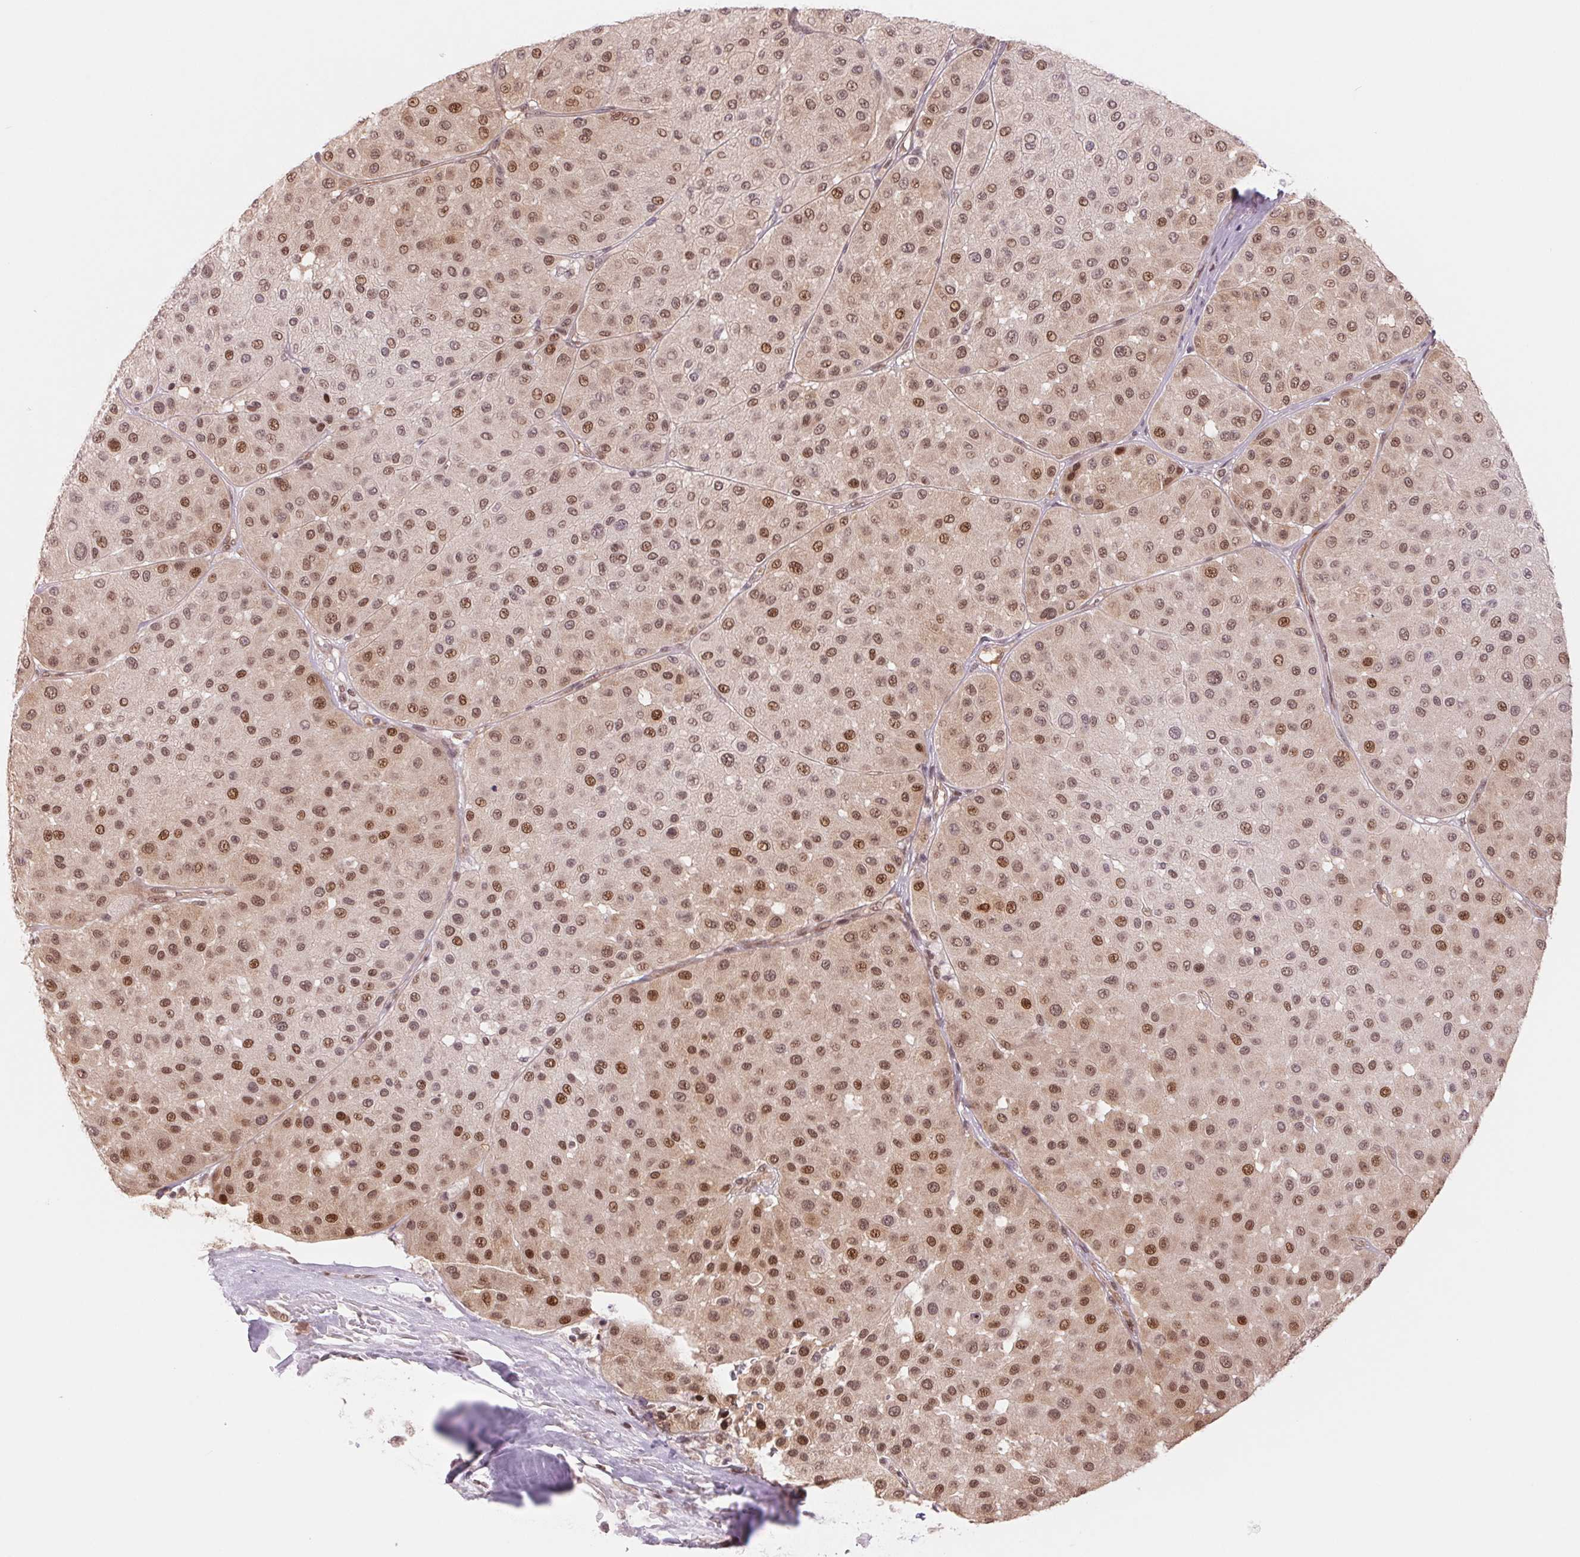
{"staining": {"intensity": "moderate", "quantity": ">75%", "location": "nuclear"}, "tissue": "melanoma", "cell_type": "Tumor cells", "image_type": "cancer", "snomed": [{"axis": "morphology", "description": "Malignant melanoma, Metastatic site"}, {"axis": "topography", "description": "Smooth muscle"}], "caption": "DAB immunohistochemical staining of melanoma reveals moderate nuclear protein expression in about >75% of tumor cells.", "gene": "DNAJB6", "patient": {"sex": "male", "age": 41}}